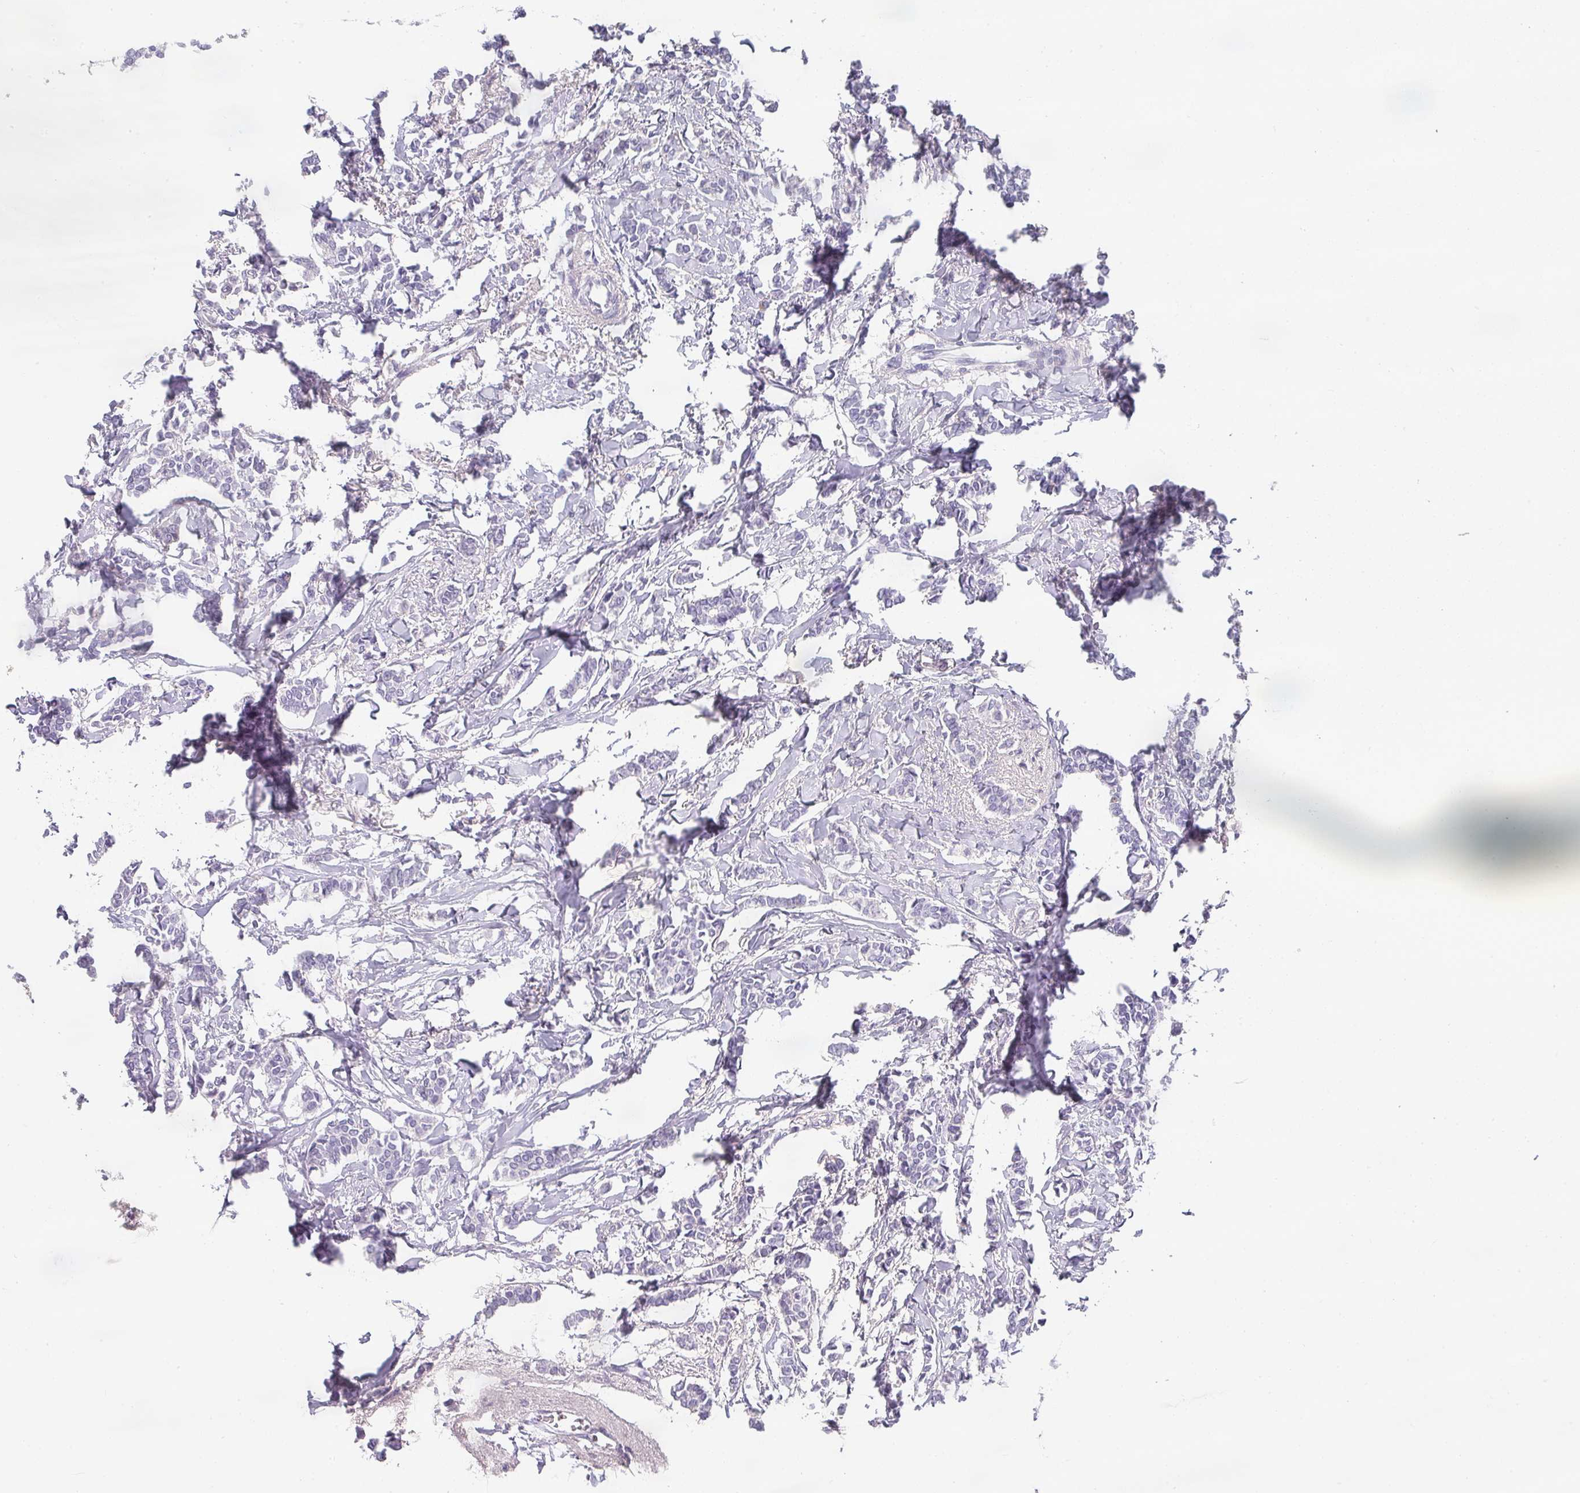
{"staining": {"intensity": "negative", "quantity": "none", "location": "none"}, "tissue": "breast cancer", "cell_type": "Tumor cells", "image_type": "cancer", "snomed": [{"axis": "morphology", "description": "Duct carcinoma"}, {"axis": "topography", "description": "Breast"}], "caption": "Immunohistochemistry (IHC) image of human invasive ductal carcinoma (breast) stained for a protein (brown), which displays no staining in tumor cells.", "gene": "BTLA", "patient": {"sex": "female", "age": 41}}